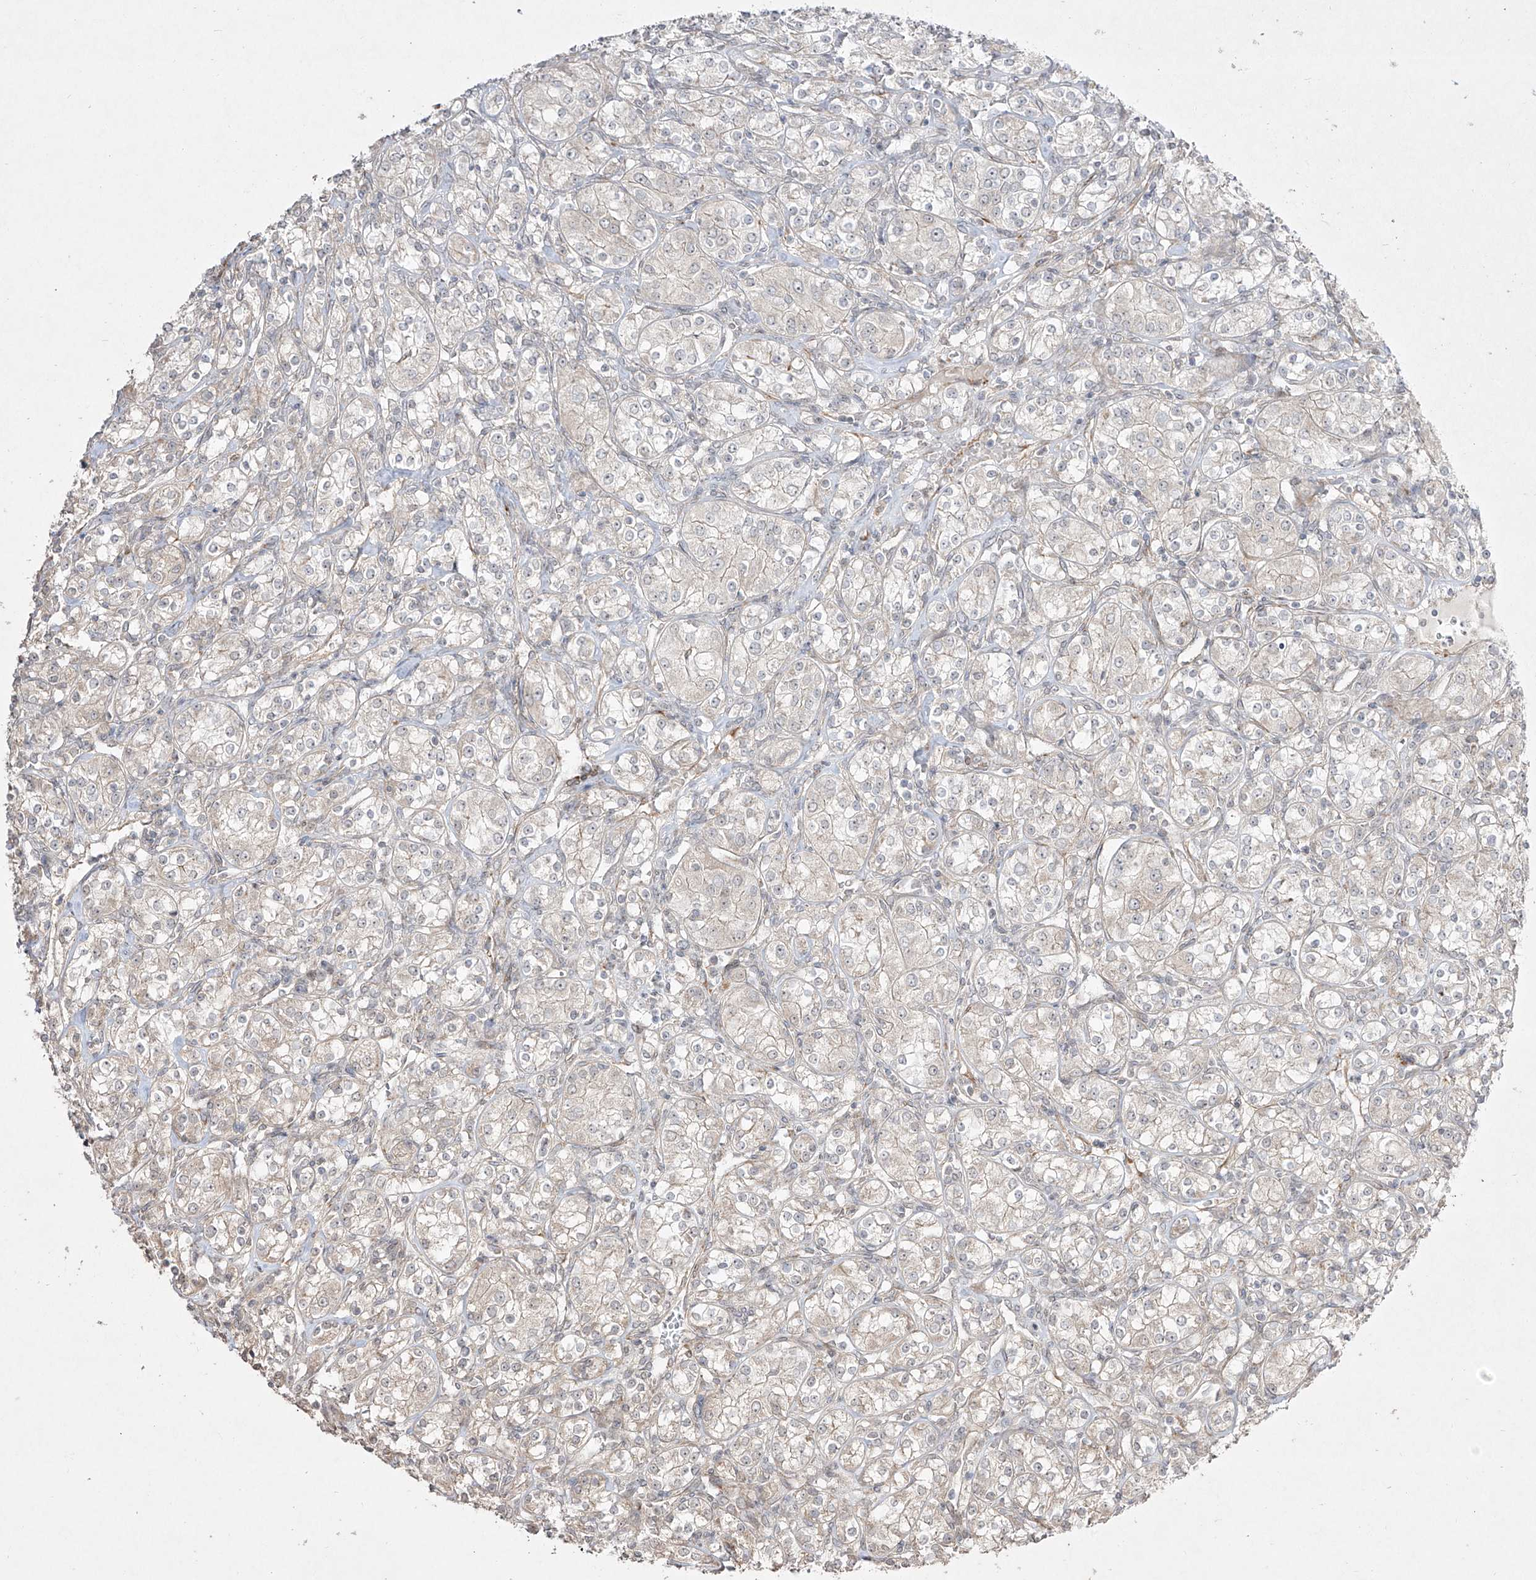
{"staining": {"intensity": "negative", "quantity": "none", "location": "none"}, "tissue": "renal cancer", "cell_type": "Tumor cells", "image_type": "cancer", "snomed": [{"axis": "morphology", "description": "Adenocarcinoma, NOS"}, {"axis": "topography", "description": "Kidney"}], "caption": "Renal adenocarcinoma was stained to show a protein in brown. There is no significant staining in tumor cells. (DAB immunohistochemistry visualized using brightfield microscopy, high magnification).", "gene": "KDM1B", "patient": {"sex": "male", "age": 77}}